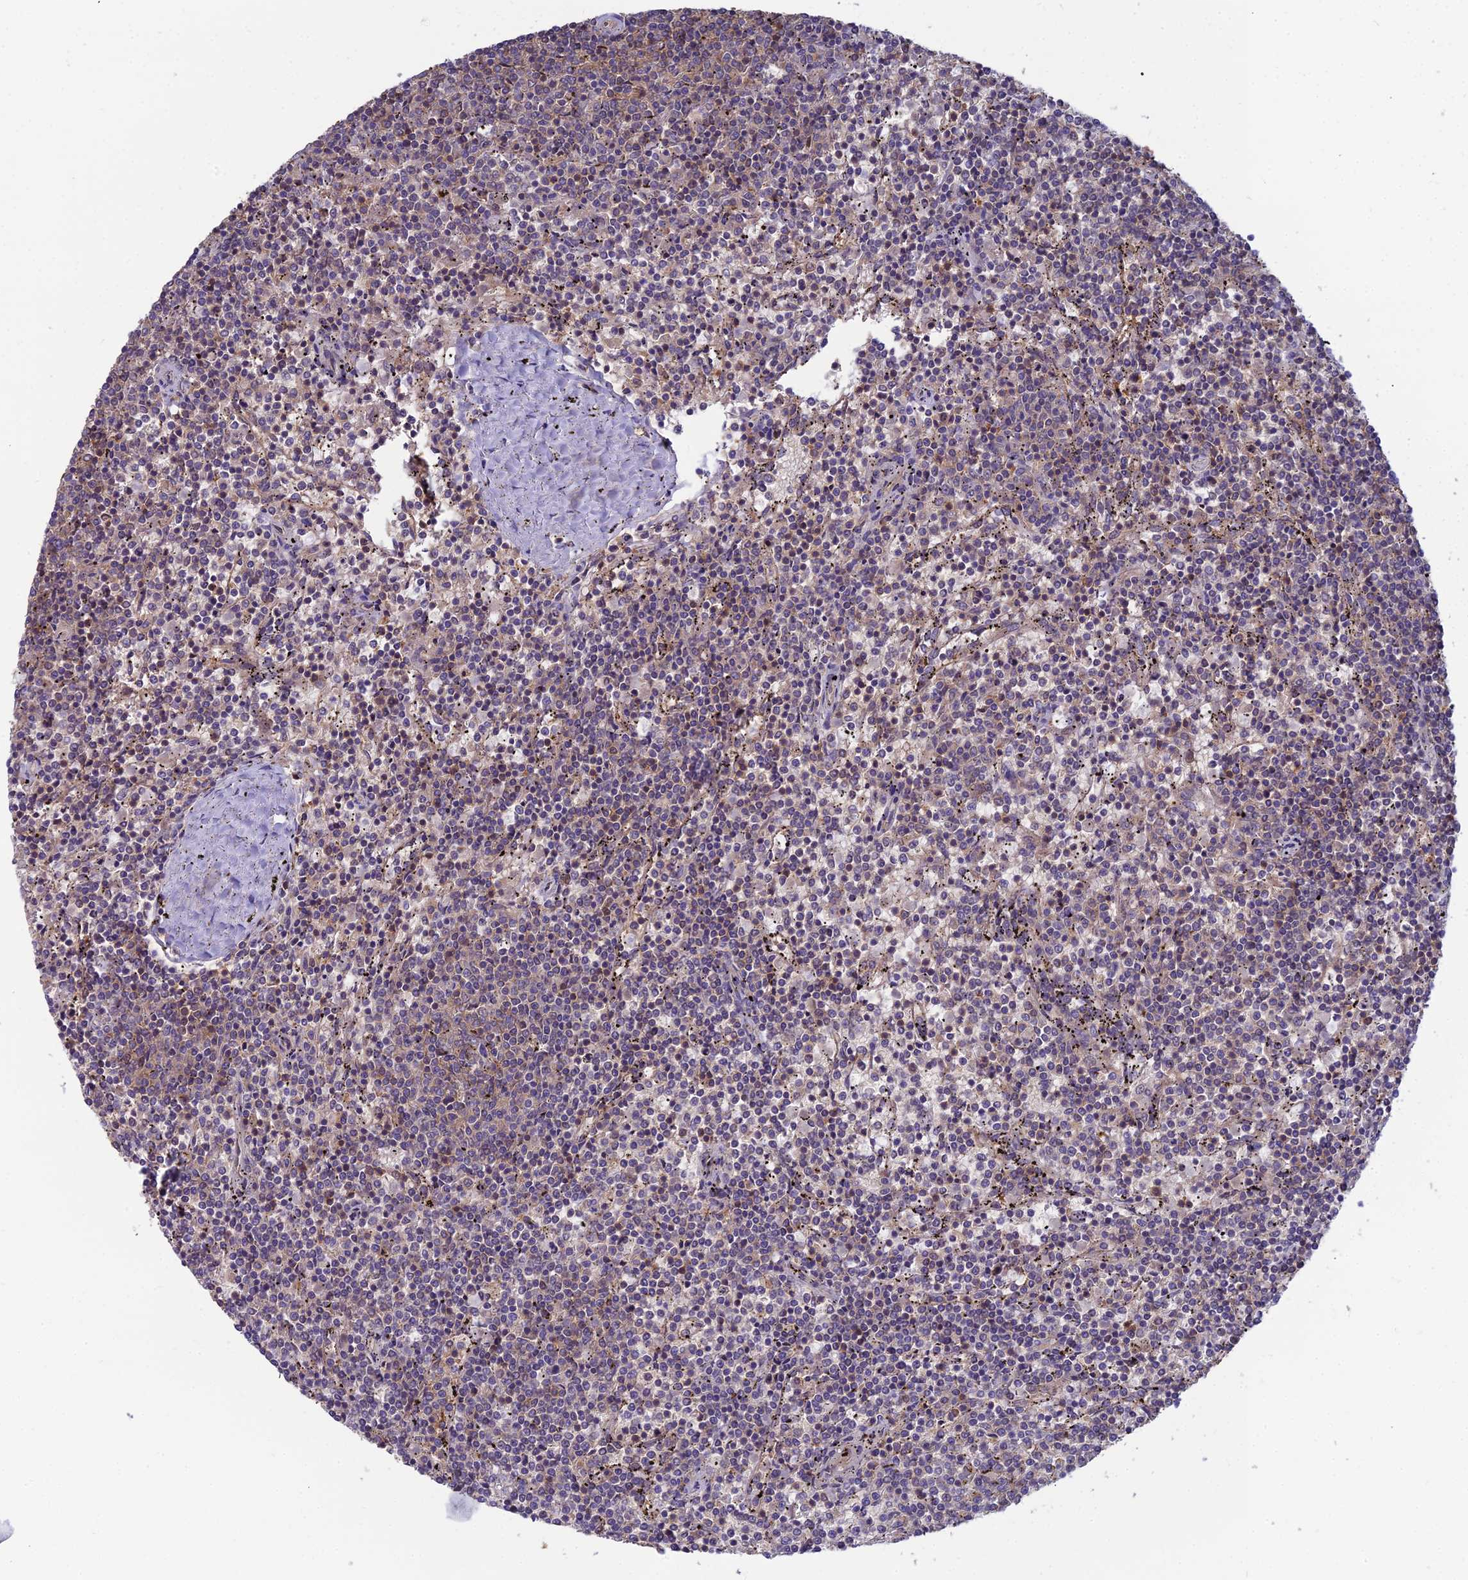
{"staining": {"intensity": "weak", "quantity": "25%-75%", "location": "cytoplasmic/membranous"}, "tissue": "lymphoma", "cell_type": "Tumor cells", "image_type": "cancer", "snomed": [{"axis": "morphology", "description": "Malignant lymphoma, non-Hodgkin's type, Low grade"}, {"axis": "topography", "description": "Spleen"}], "caption": "This image reveals malignant lymphoma, non-Hodgkin's type (low-grade) stained with immunohistochemistry (IHC) to label a protein in brown. The cytoplasmic/membranous of tumor cells show weak positivity for the protein. Nuclei are counter-stained blue.", "gene": "MVD", "patient": {"sex": "female", "age": 50}}